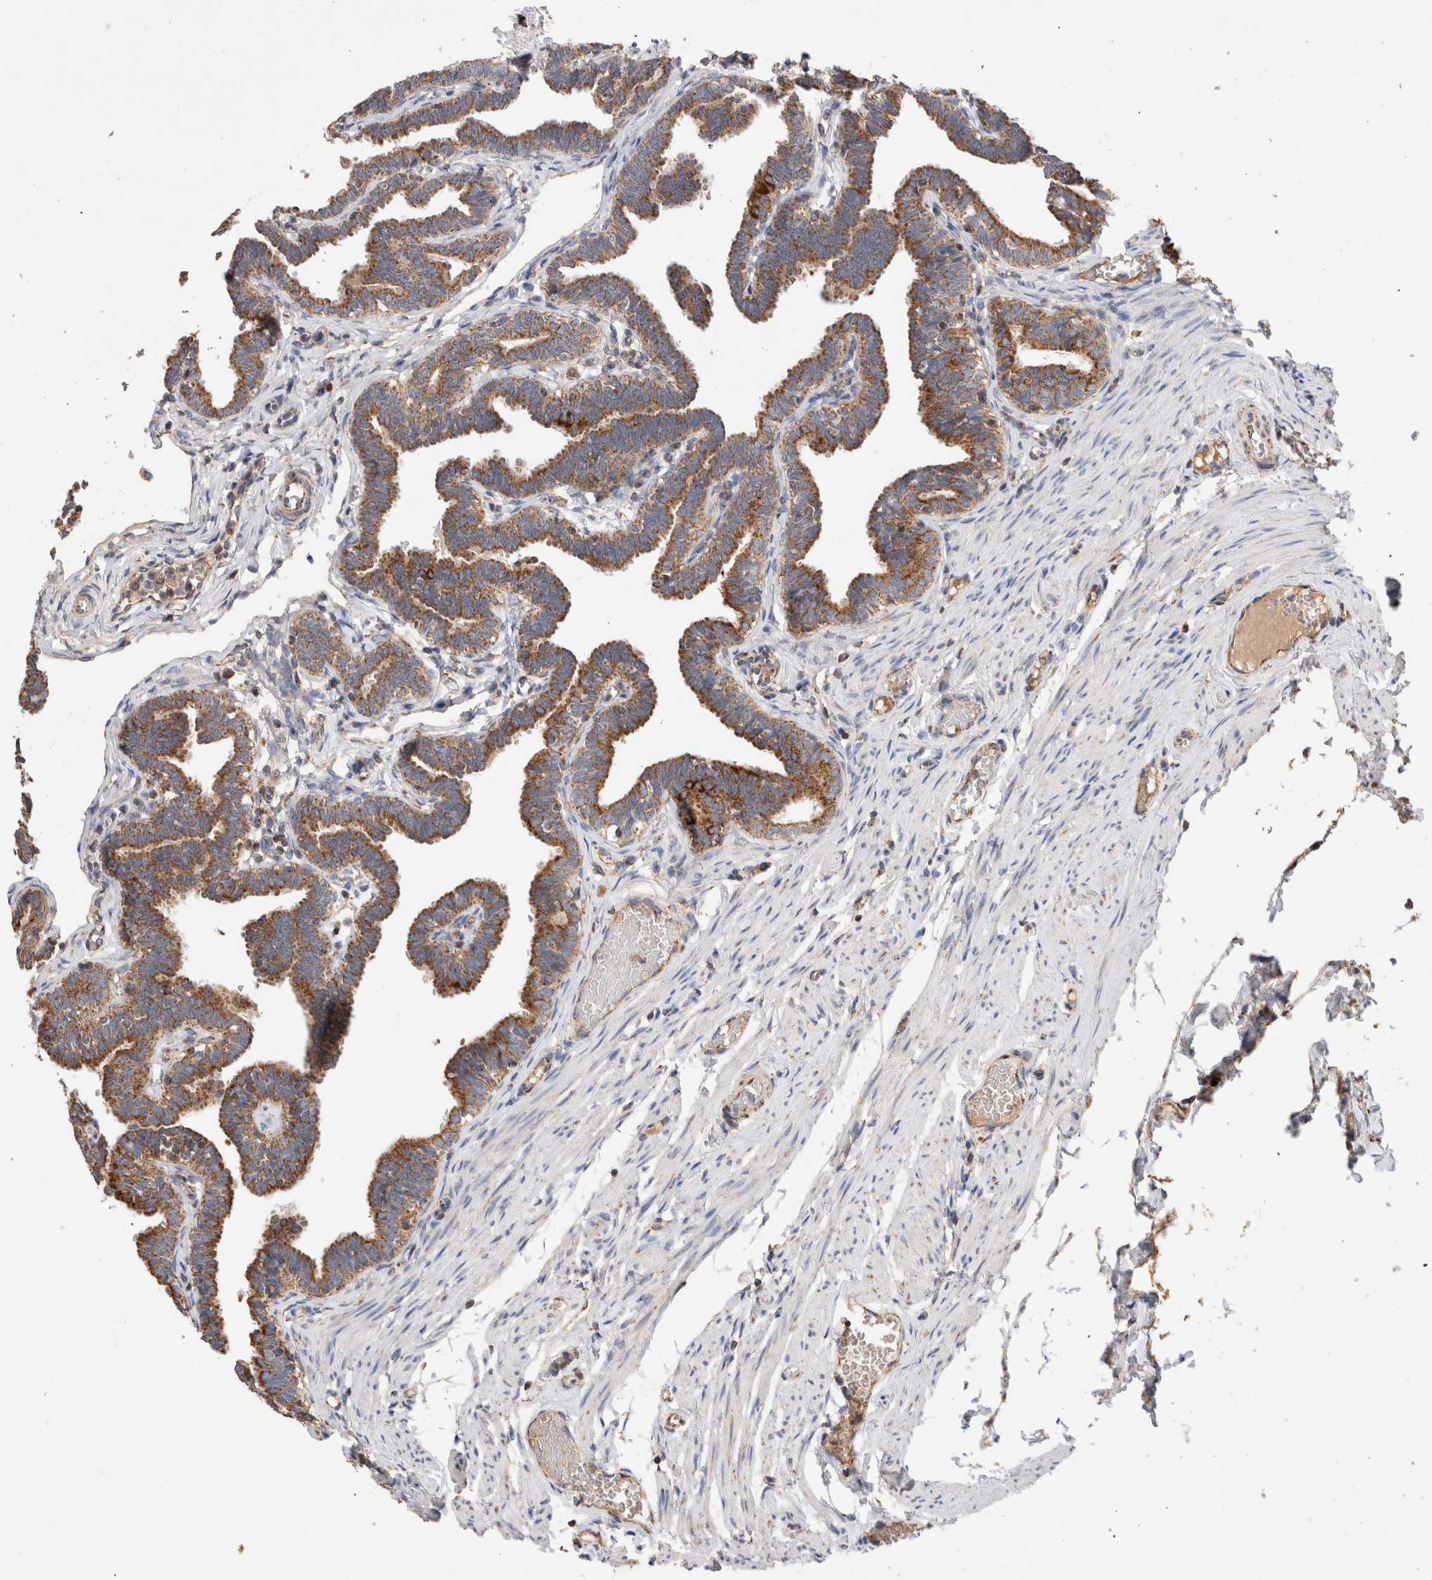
{"staining": {"intensity": "moderate", "quantity": ">75%", "location": "cytoplasmic/membranous"}, "tissue": "fallopian tube", "cell_type": "Glandular cells", "image_type": "normal", "snomed": [{"axis": "morphology", "description": "Normal tissue, NOS"}, {"axis": "topography", "description": "Fallopian tube"}, {"axis": "topography", "description": "Ovary"}], "caption": "The histopathology image displays immunohistochemical staining of unremarkable fallopian tube. There is moderate cytoplasmic/membranous positivity is identified in about >75% of glandular cells.", "gene": "IARS2", "patient": {"sex": "female", "age": 23}}